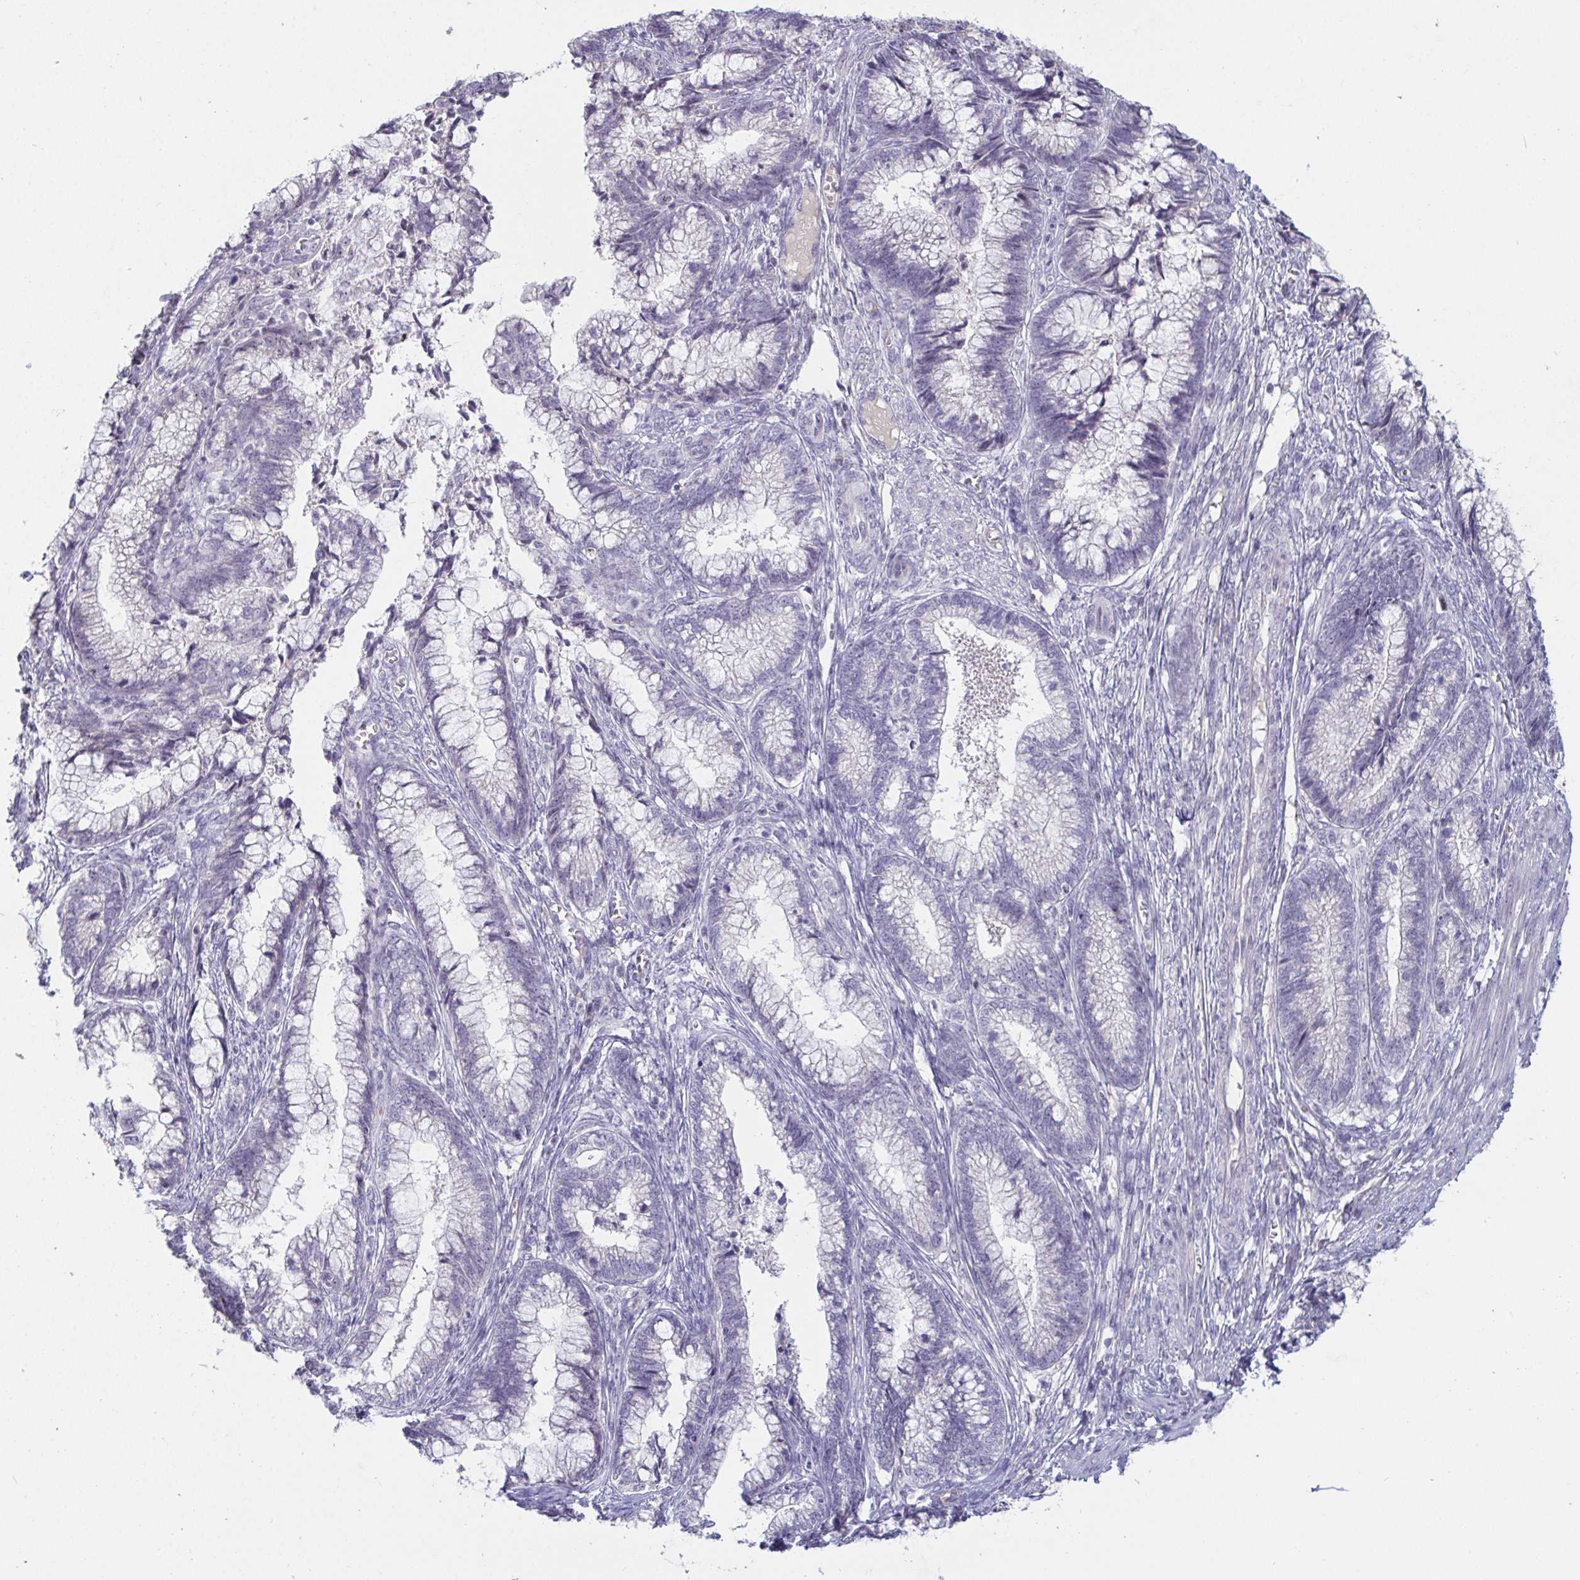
{"staining": {"intensity": "negative", "quantity": "none", "location": "none"}, "tissue": "cervical cancer", "cell_type": "Tumor cells", "image_type": "cancer", "snomed": [{"axis": "morphology", "description": "Adenocarcinoma, NOS"}, {"axis": "topography", "description": "Cervix"}], "caption": "IHC micrograph of neoplastic tissue: adenocarcinoma (cervical) stained with DAB (3,3'-diaminobenzidine) reveals no significant protein expression in tumor cells.", "gene": "MYC", "patient": {"sex": "female", "age": 44}}